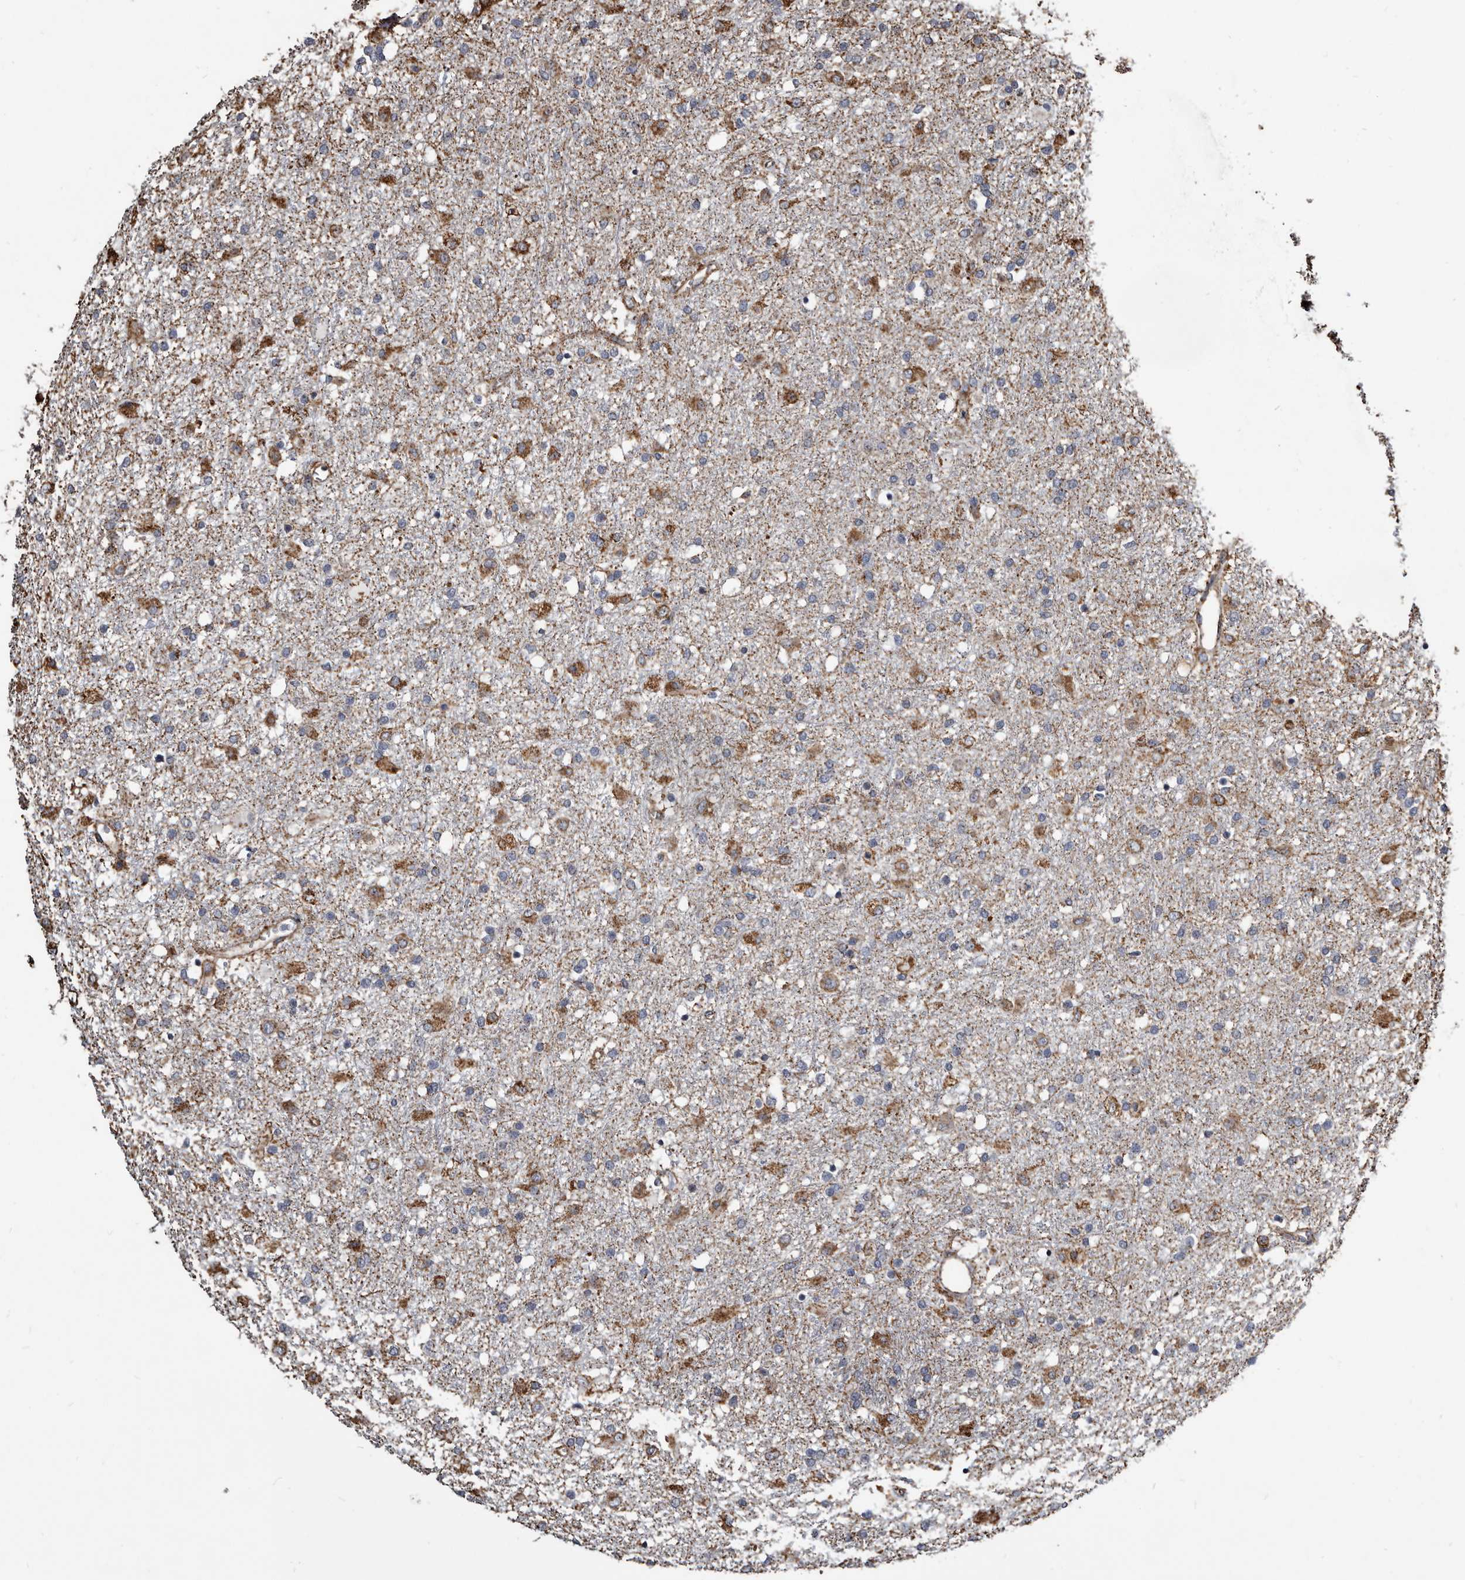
{"staining": {"intensity": "moderate", "quantity": "25%-75%", "location": "cytoplasmic/membranous"}, "tissue": "glioma", "cell_type": "Tumor cells", "image_type": "cancer", "snomed": [{"axis": "morphology", "description": "Glioma, malignant, Low grade"}, {"axis": "topography", "description": "Brain"}], "caption": "Immunohistochemistry image of malignant glioma (low-grade) stained for a protein (brown), which demonstrates medium levels of moderate cytoplasmic/membranous expression in approximately 25%-75% of tumor cells.", "gene": "CTSA", "patient": {"sex": "male", "age": 65}}